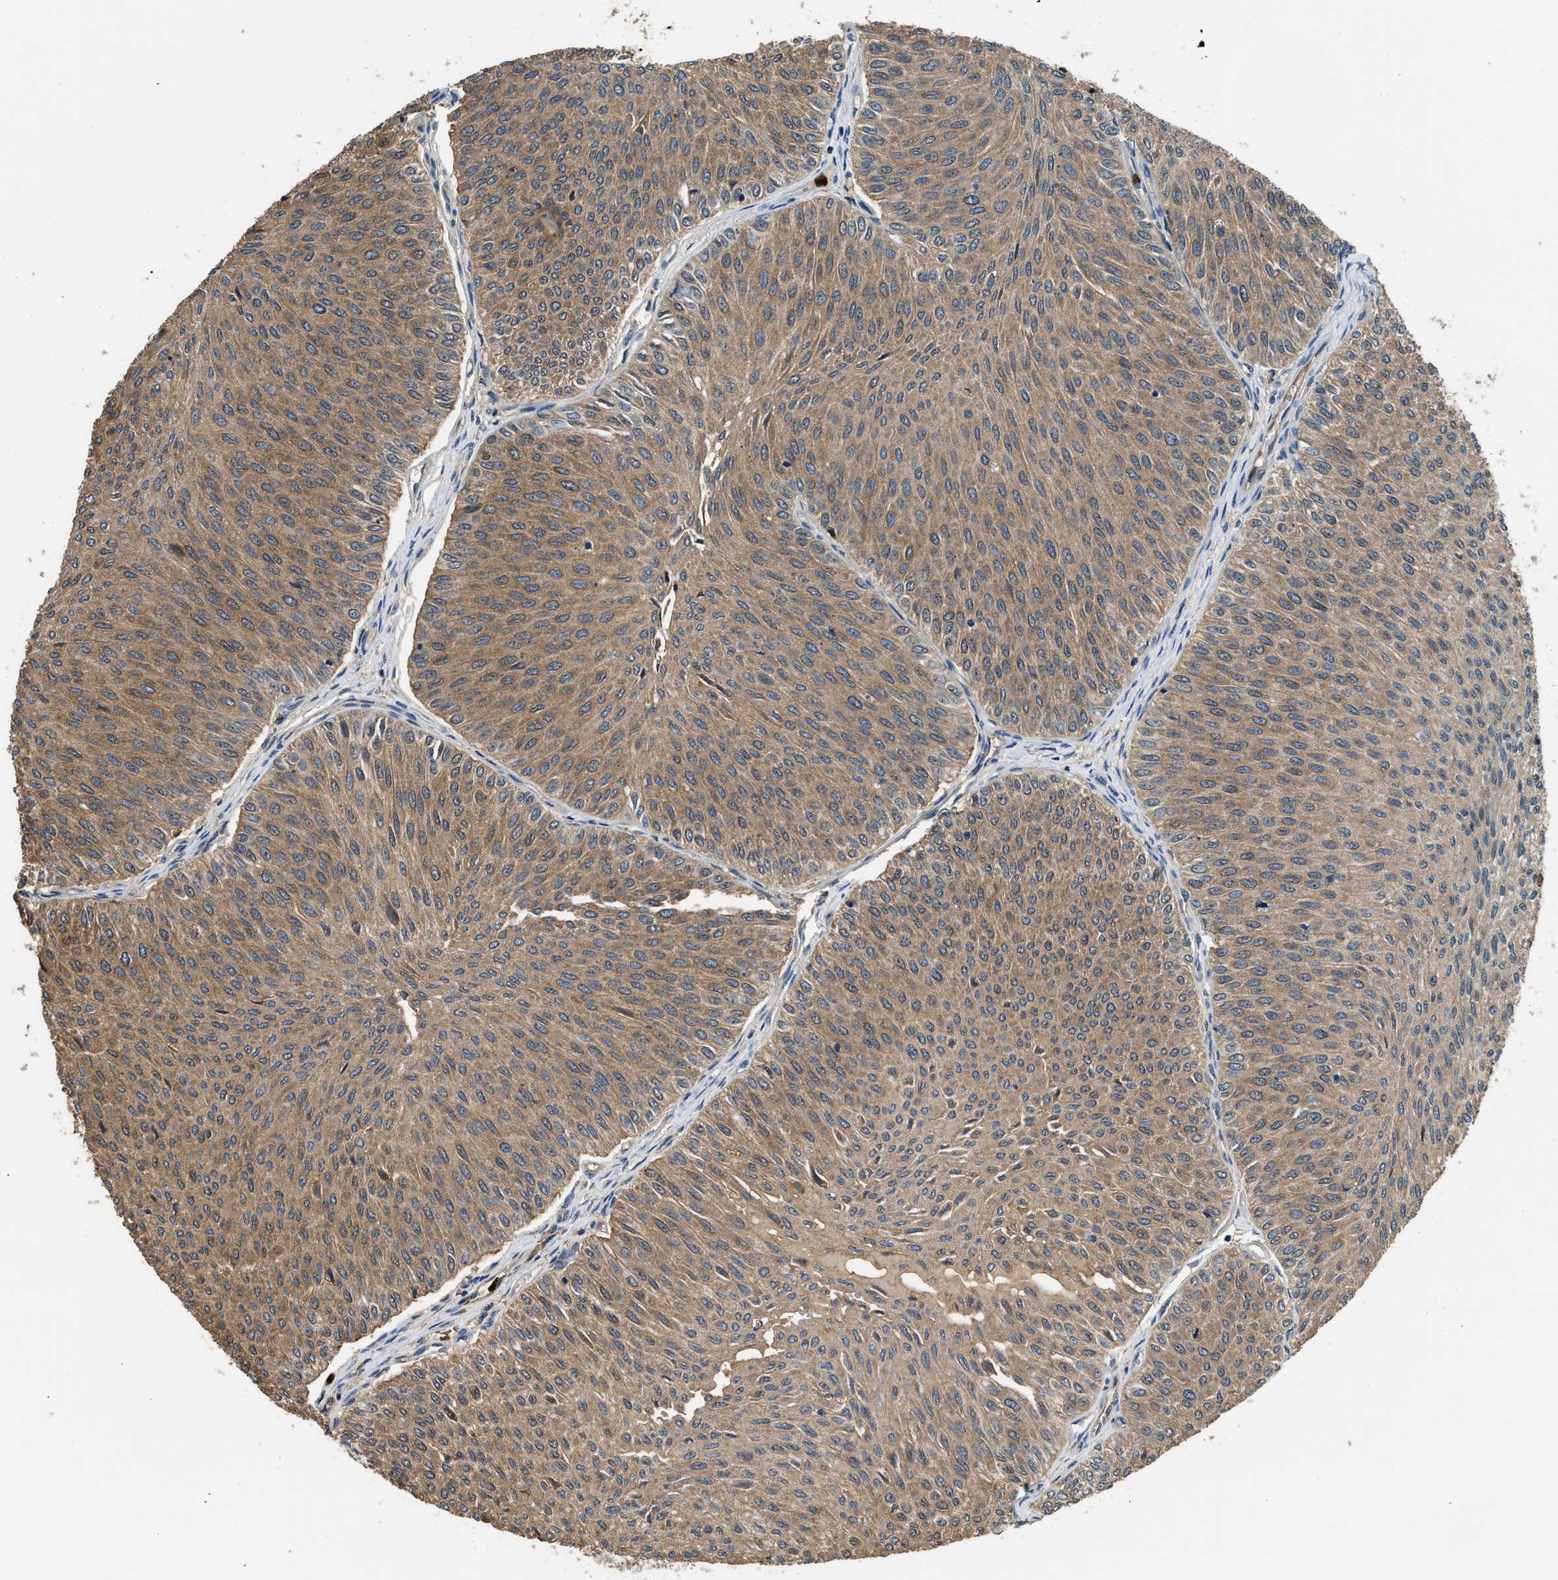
{"staining": {"intensity": "moderate", "quantity": ">75%", "location": "cytoplasmic/membranous"}, "tissue": "urothelial cancer", "cell_type": "Tumor cells", "image_type": "cancer", "snomed": [{"axis": "morphology", "description": "Urothelial carcinoma, Low grade"}, {"axis": "topography", "description": "Urinary bladder"}], "caption": "Human urothelial cancer stained with a protein marker demonstrates moderate staining in tumor cells.", "gene": "ANXA3", "patient": {"sex": "male", "age": 78}}